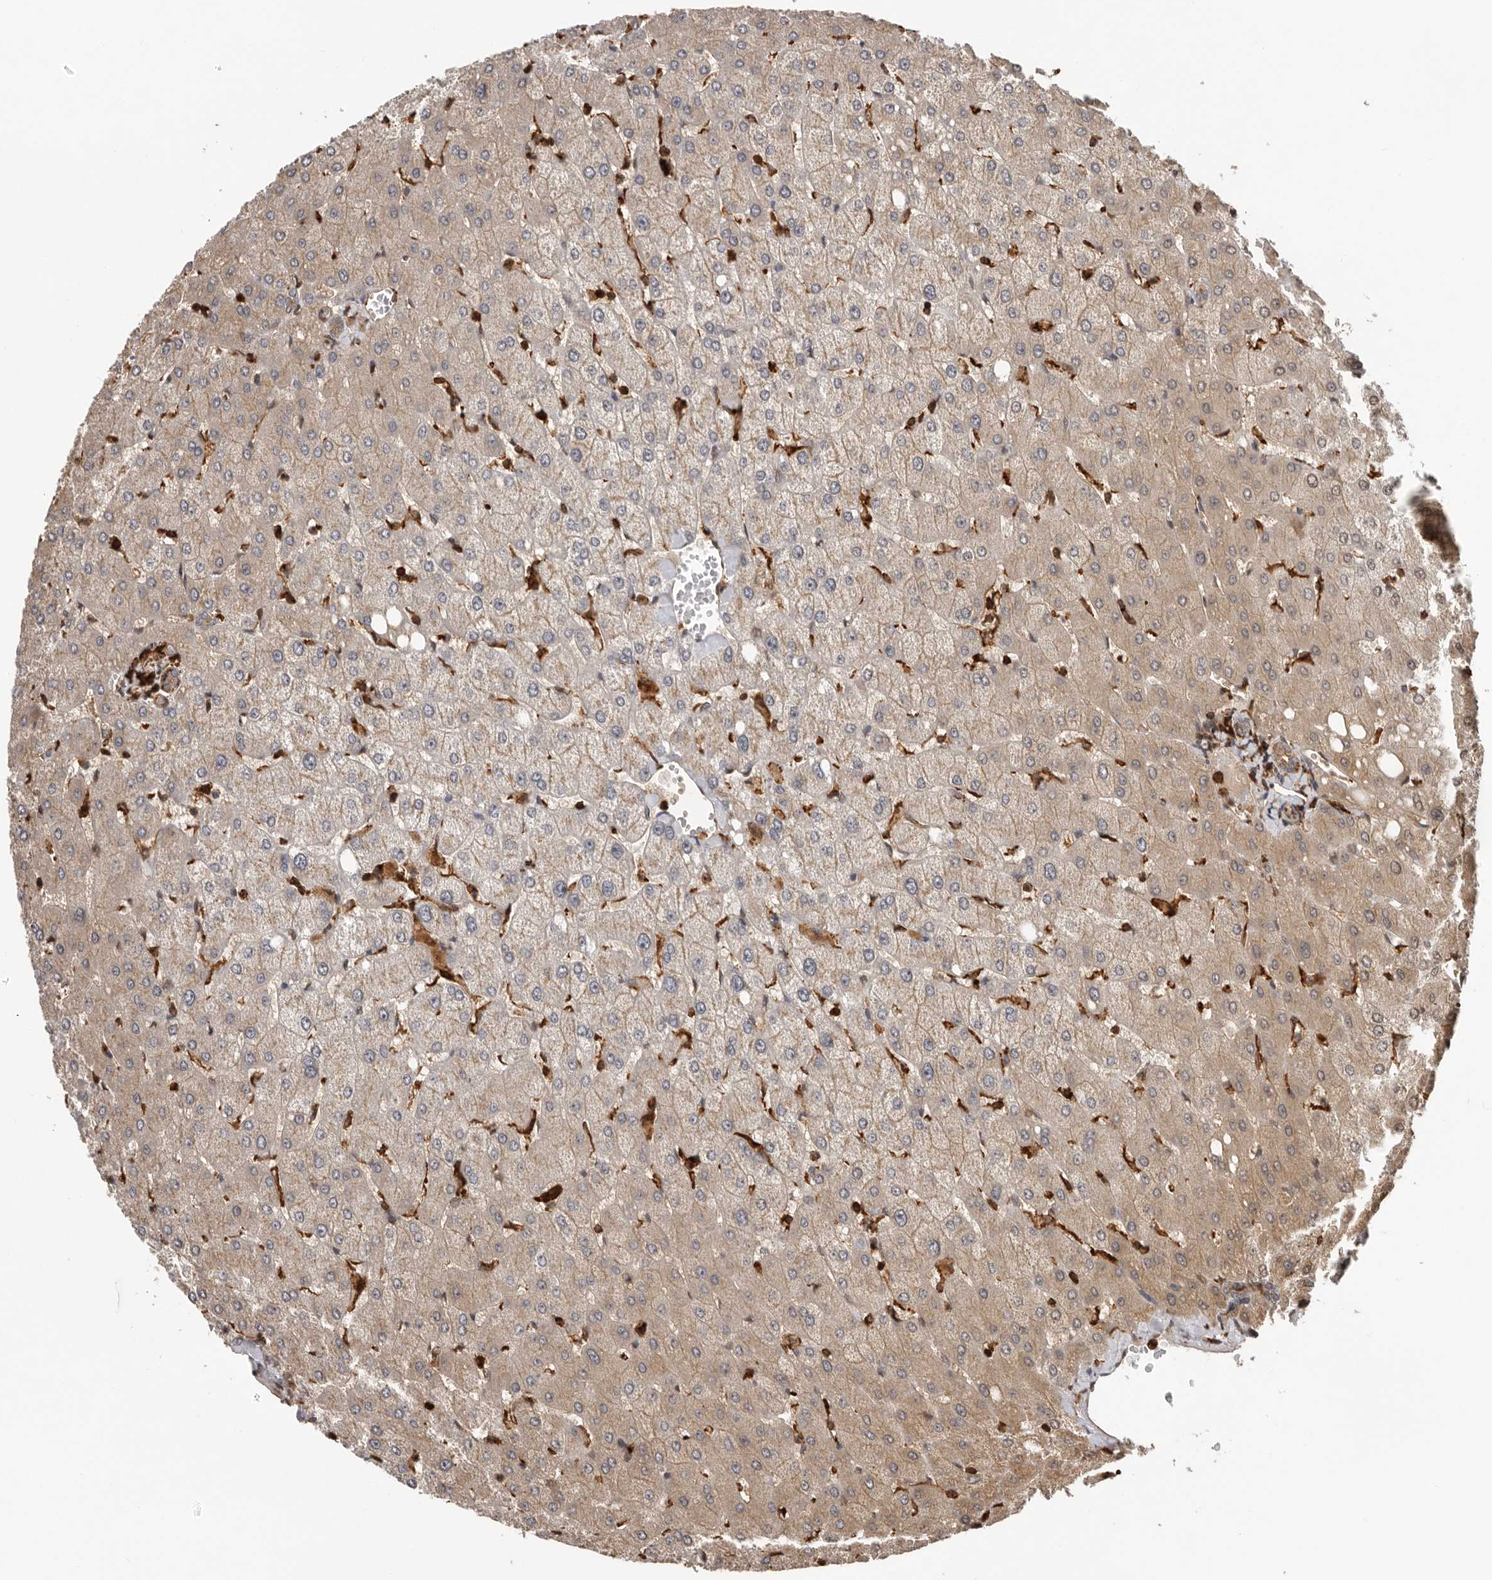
{"staining": {"intensity": "weak", "quantity": ">75%", "location": "cytoplasmic/membranous"}, "tissue": "liver", "cell_type": "Cholangiocytes", "image_type": "normal", "snomed": [{"axis": "morphology", "description": "Normal tissue, NOS"}, {"axis": "topography", "description": "Liver"}], "caption": "Normal liver was stained to show a protein in brown. There is low levels of weak cytoplasmic/membranous expression in approximately >75% of cholangiocytes.", "gene": "RNF157", "patient": {"sex": "female", "age": 54}}